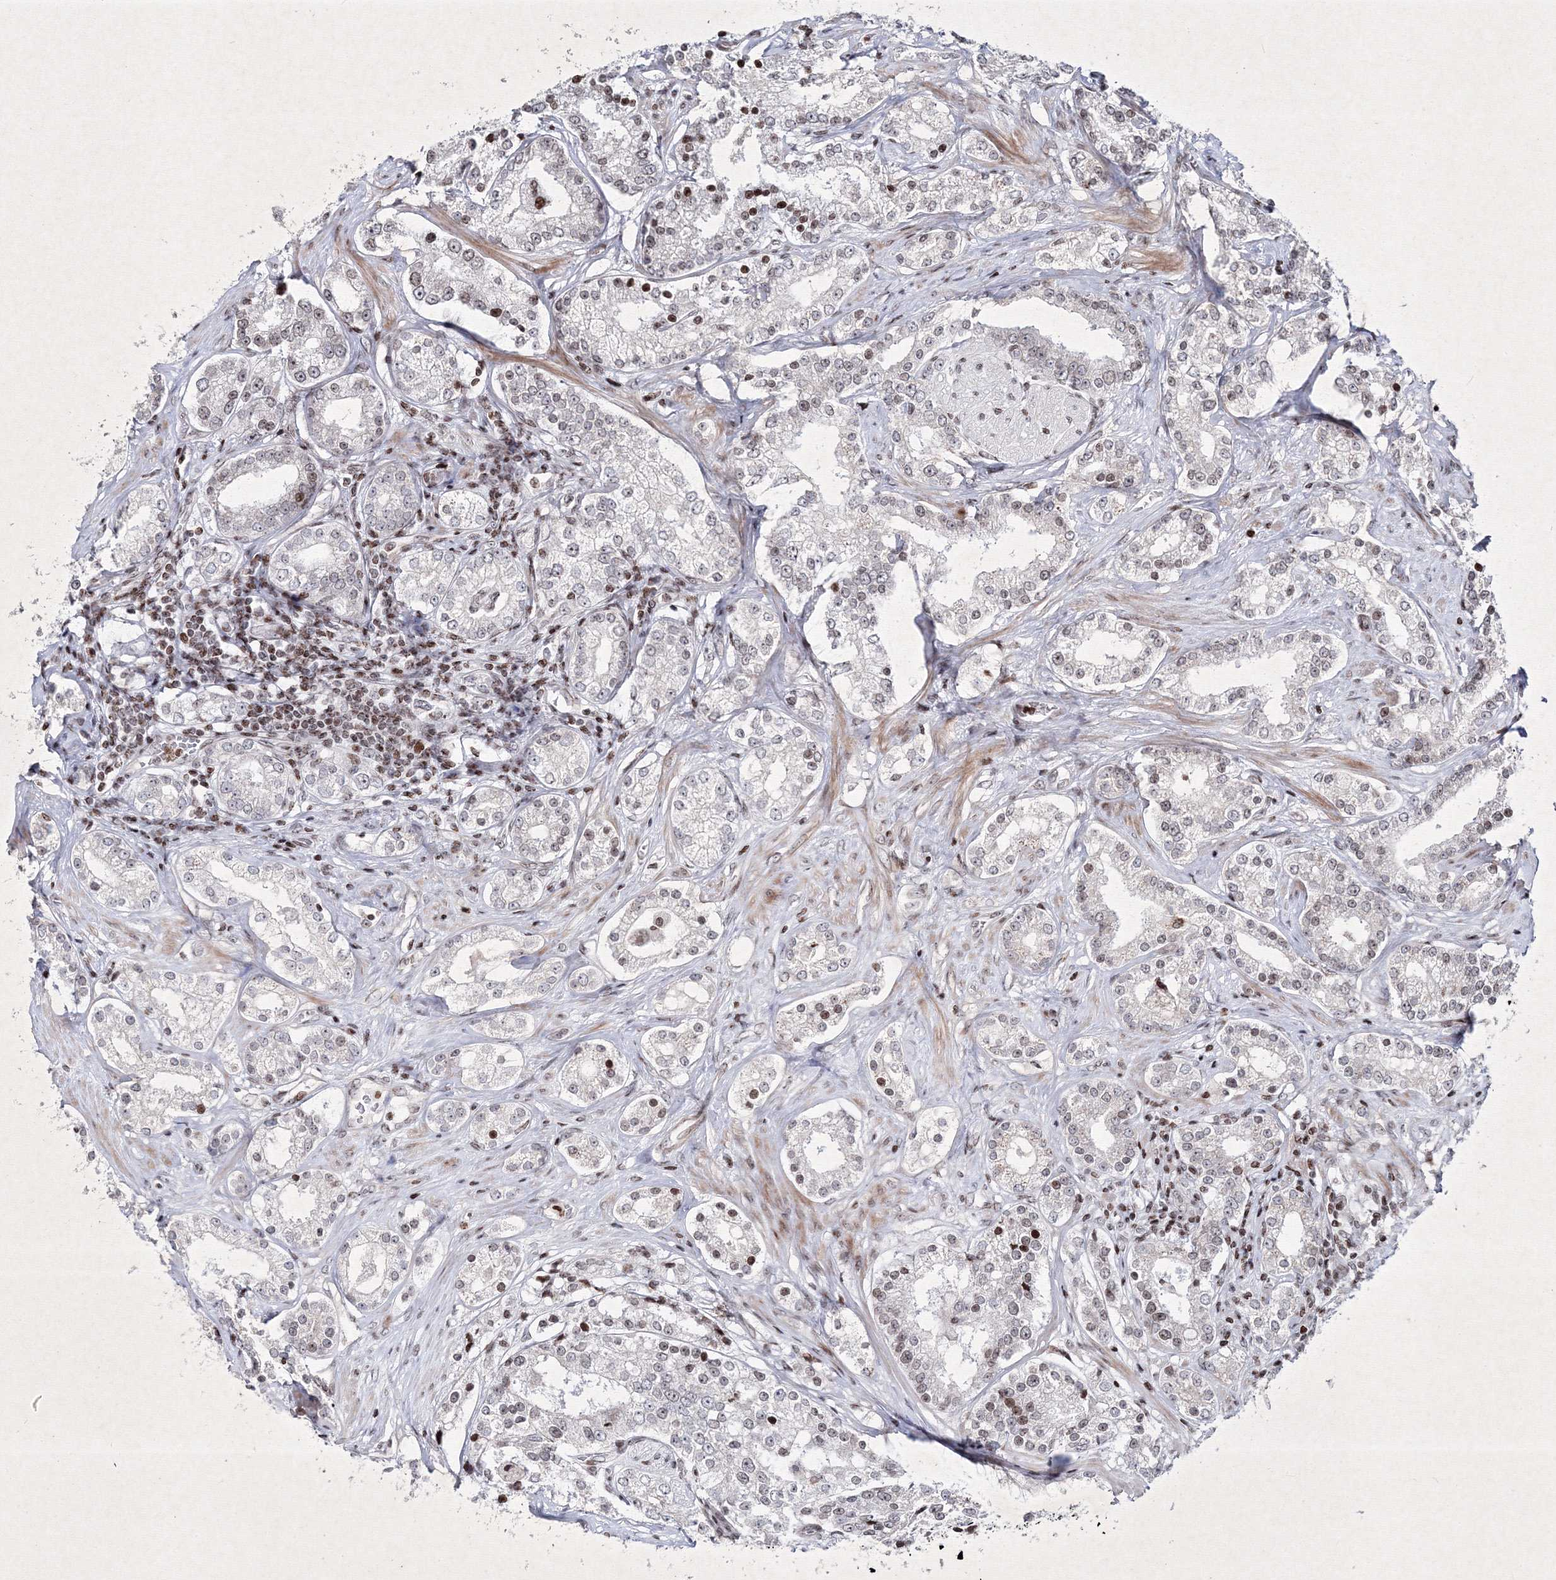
{"staining": {"intensity": "negative", "quantity": "none", "location": "none"}, "tissue": "prostate cancer", "cell_type": "Tumor cells", "image_type": "cancer", "snomed": [{"axis": "morphology", "description": "Normal tissue, NOS"}, {"axis": "morphology", "description": "Adenocarcinoma, High grade"}, {"axis": "topography", "description": "Prostate"}], "caption": "High magnification brightfield microscopy of prostate high-grade adenocarcinoma stained with DAB (brown) and counterstained with hematoxylin (blue): tumor cells show no significant expression. (DAB (3,3'-diaminobenzidine) immunohistochemistry visualized using brightfield microscopy, high magnification).", "gene": "SMIM29", "patient": {"sex": "male", "age": 83}}